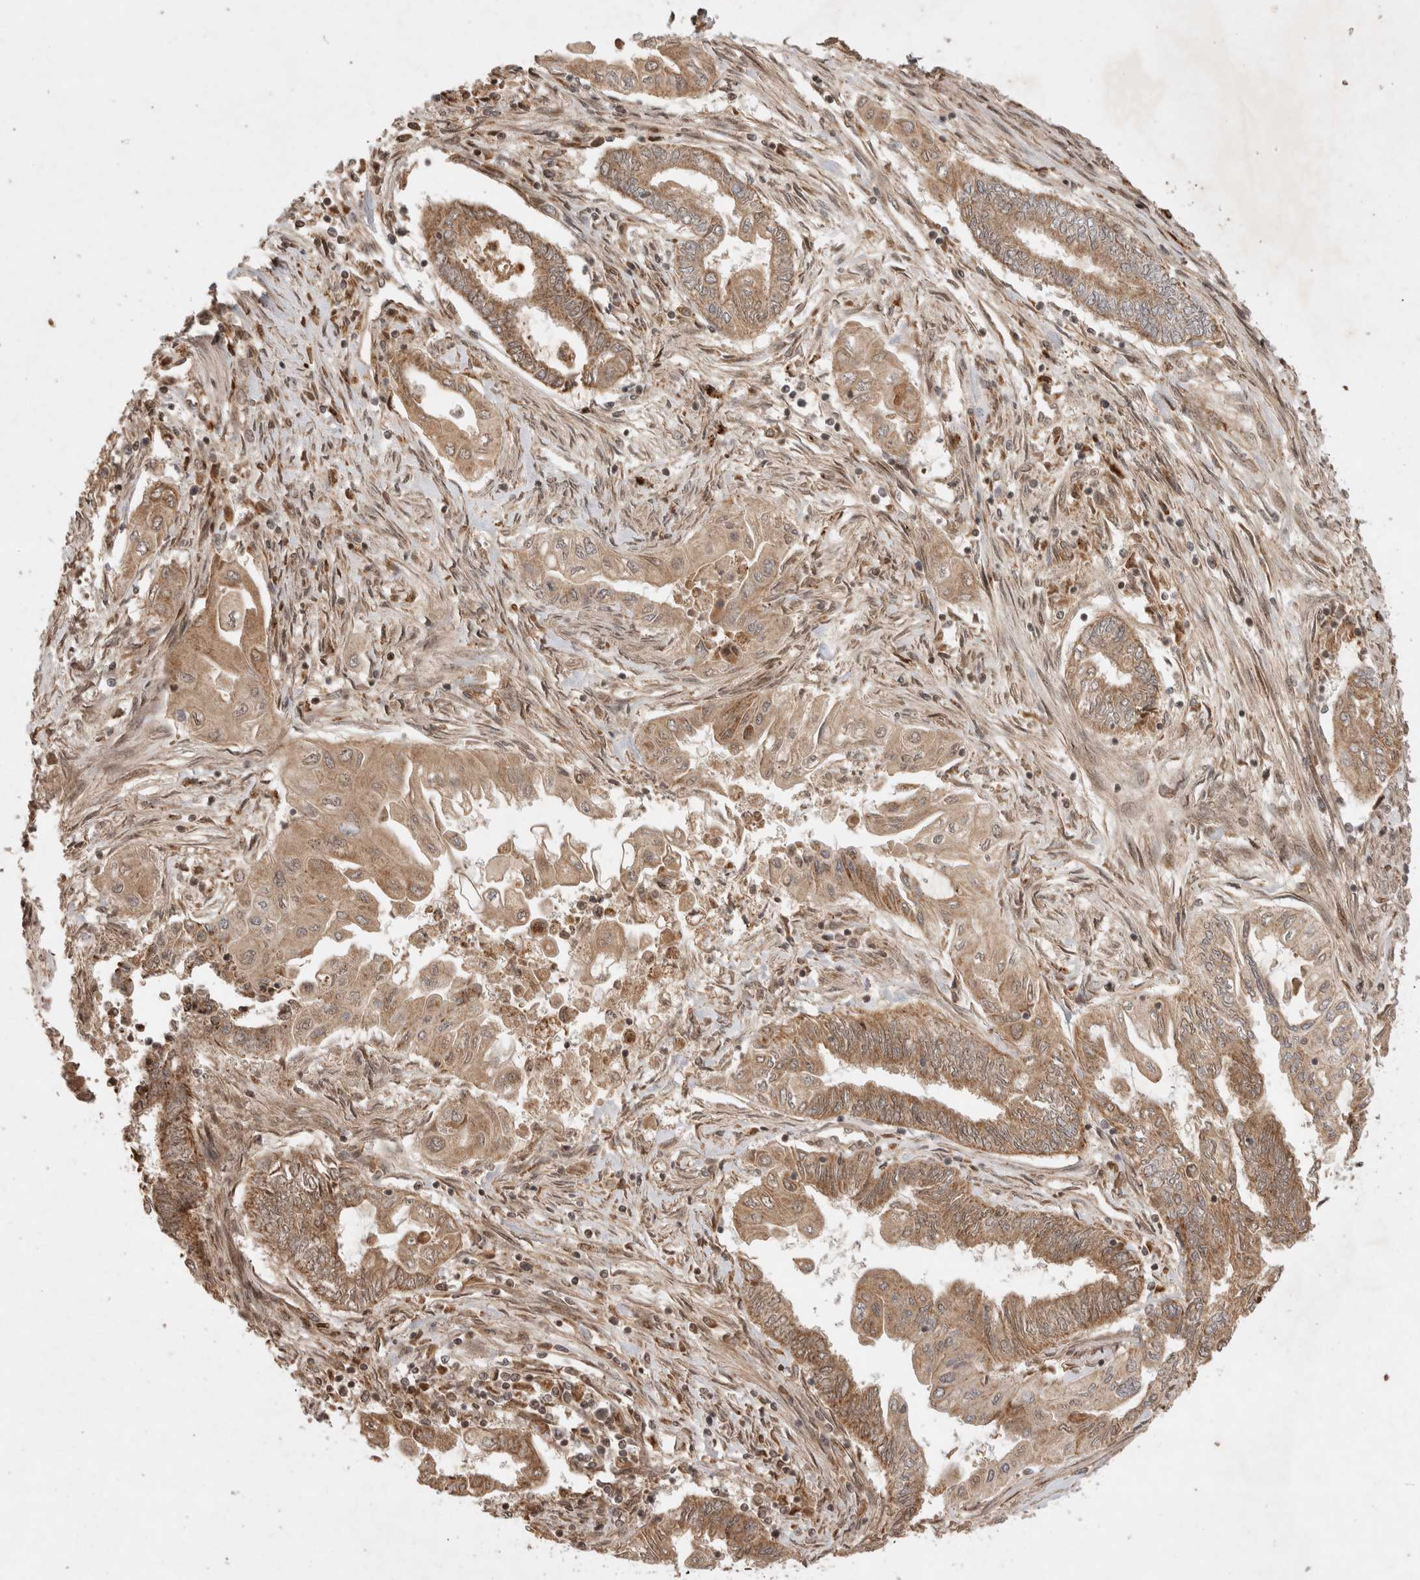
{"staining": {"intensity": "moderate", "quantity": ">75%", "location": "cytoplasmic/membranous"}, "tissue": "endometrial cancer", "cell_type": "Tumor cells", "image_type": "cancer", "snomed": [{"axis": "morphology", "description": "Adenocarcinoma, NOS"}, {"axis": "topography", "description": "Uterus"}, {"axis": "topography", "description": "Endometrium"}], "caption": "Protein expression analysis of endometrial cancer displays moderate cytoplasmic/membranous expression in about >75% of tumor cells. The staining is performed using DAB (3,3'-diaminobenzidine) brown chromogen to label protein expression. The nuclei are counter-stained blue using hematoxylin.", "gene": "FAM221A", "patient": {"sex": "female", "age": 70}}